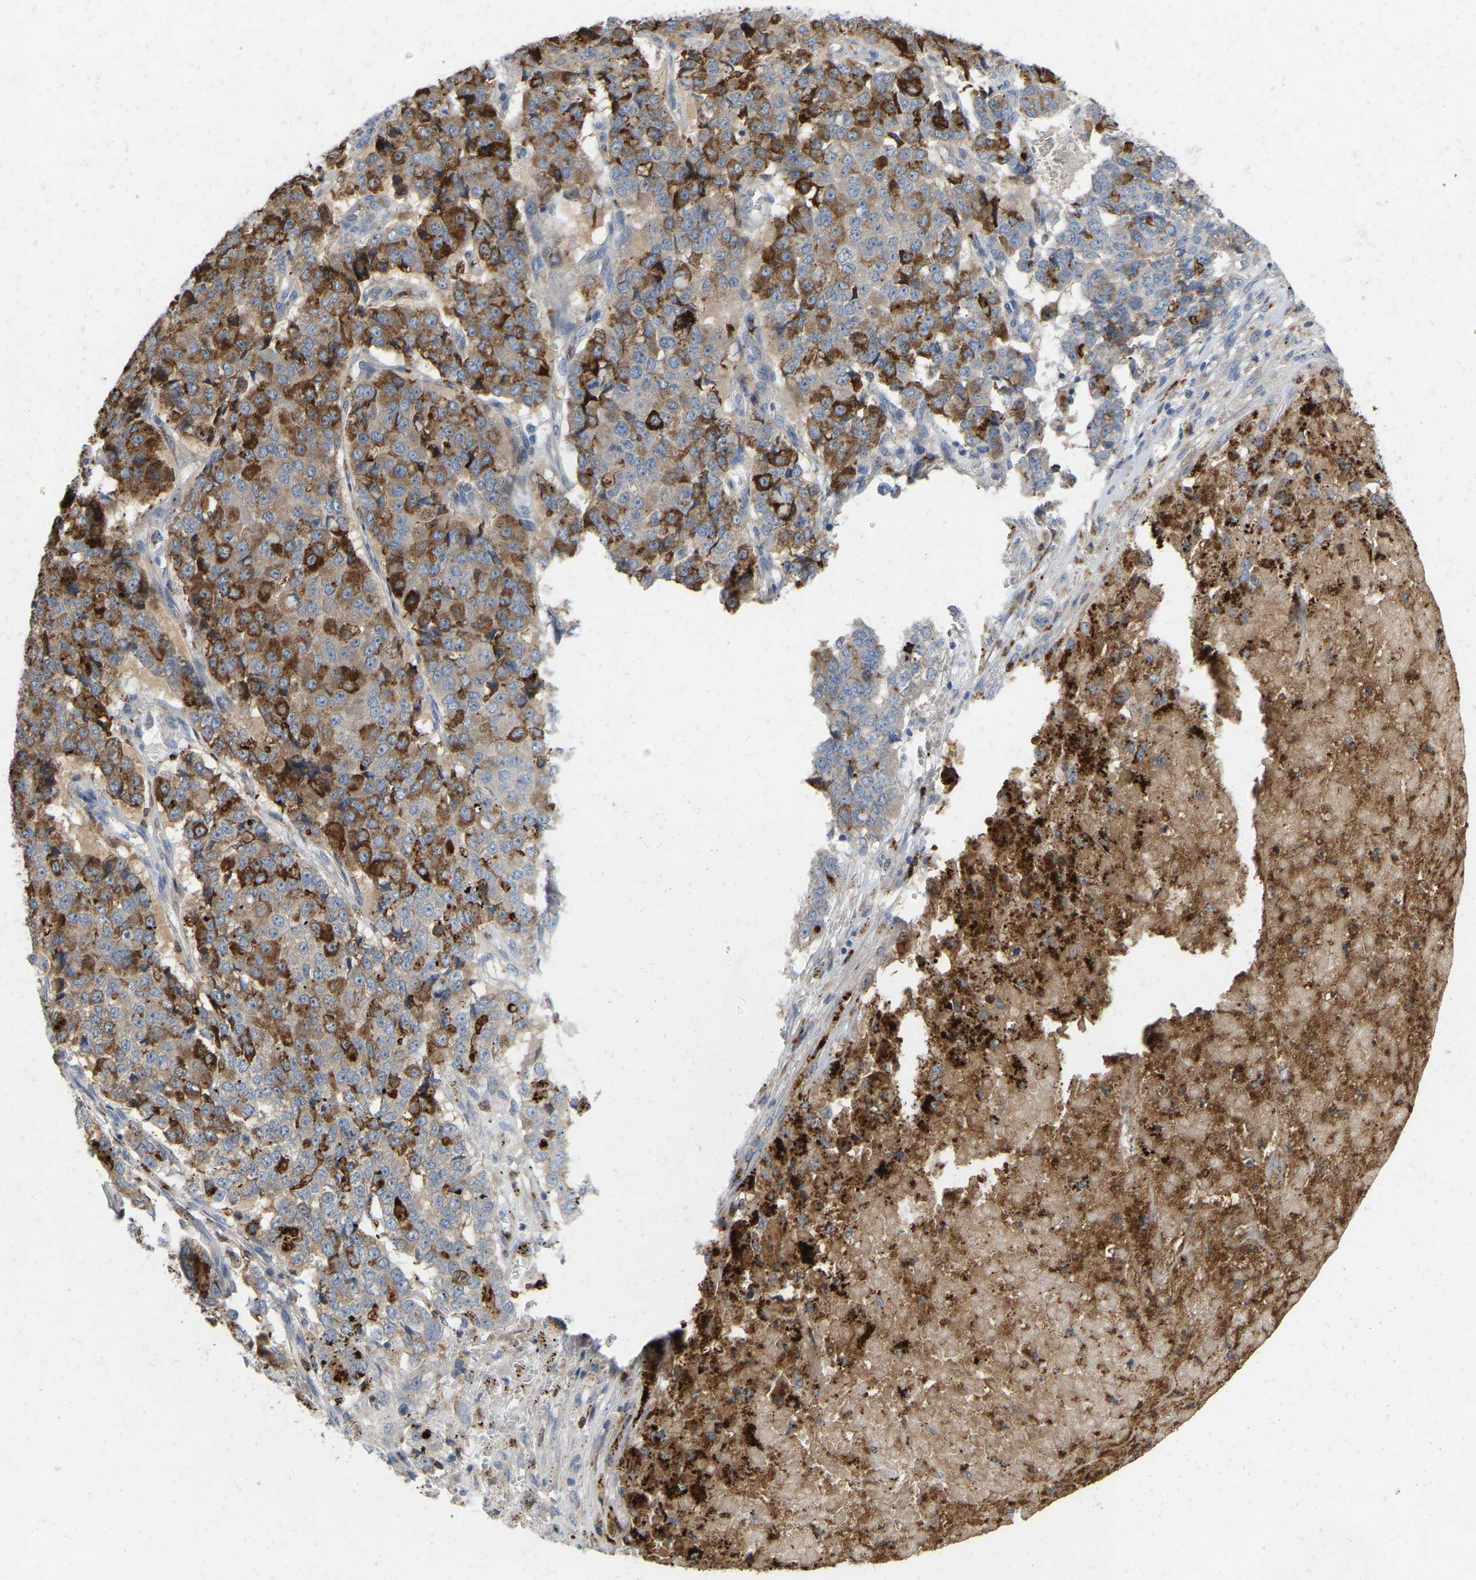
{"staining": {"intensity": "strong", "quantity": "<25%", "location": "cytoplasmic/membranous"}, "tissue": "pancreatic cancer", "cell_type": "Tumor cells", "image_type": "cancer", "snomed": [{"axis": "morphology", "description": "Adenocarcinoma, NOS"}, {"axis": "topography", "description": "Pancreas"}], "caption": "IHC histopathology image of human adenocarcinoma (pancreatic) stained for a protein (brown), which shows medium levels of strong cytoplasmic/membranous positivity in about <25% of tumor cells.", "gene": "RHEB", "patient": {"sex": "male", "age": 50}}